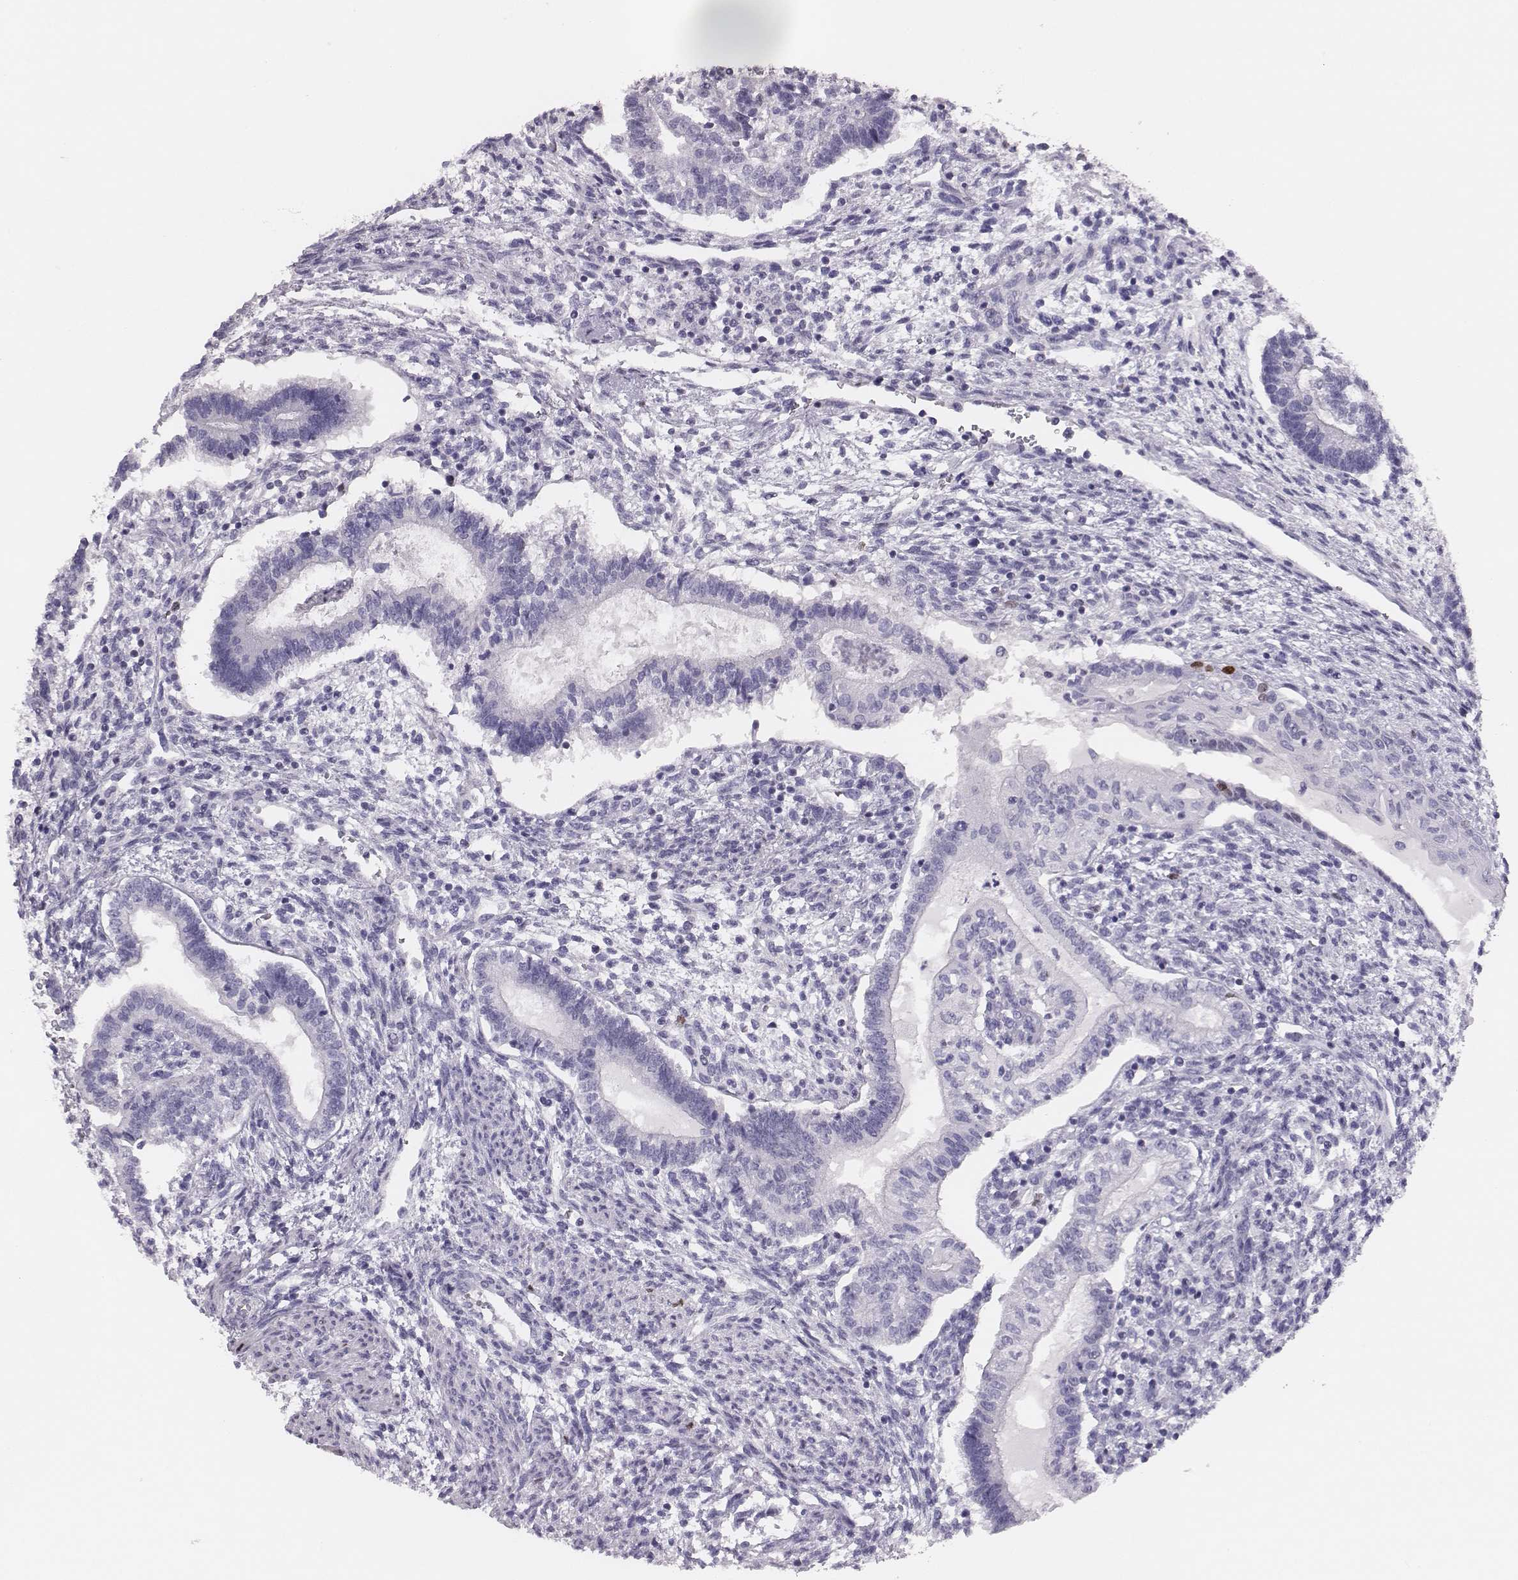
{"staining": {"intensity": "negative", "quantity": "none", "location": "none"}, "tissue": "testis cancer", "cell_type": "Tumor cells", "image_type": "cancer", "snomed": [{"axis": "morphology", "description": "Carcinoma, Embryonal, NOS"}, {"axis": "topography", "description": "Testis"}], "caption": "Tumor cells are negative for brown protein staining in testis cancer. (Brightfield microscopy of DAB (3,3'-diaminobenzidine) IHC at high magnification).", "gene": "H1-6", "patient": {"sex": "male", "age": 37}}